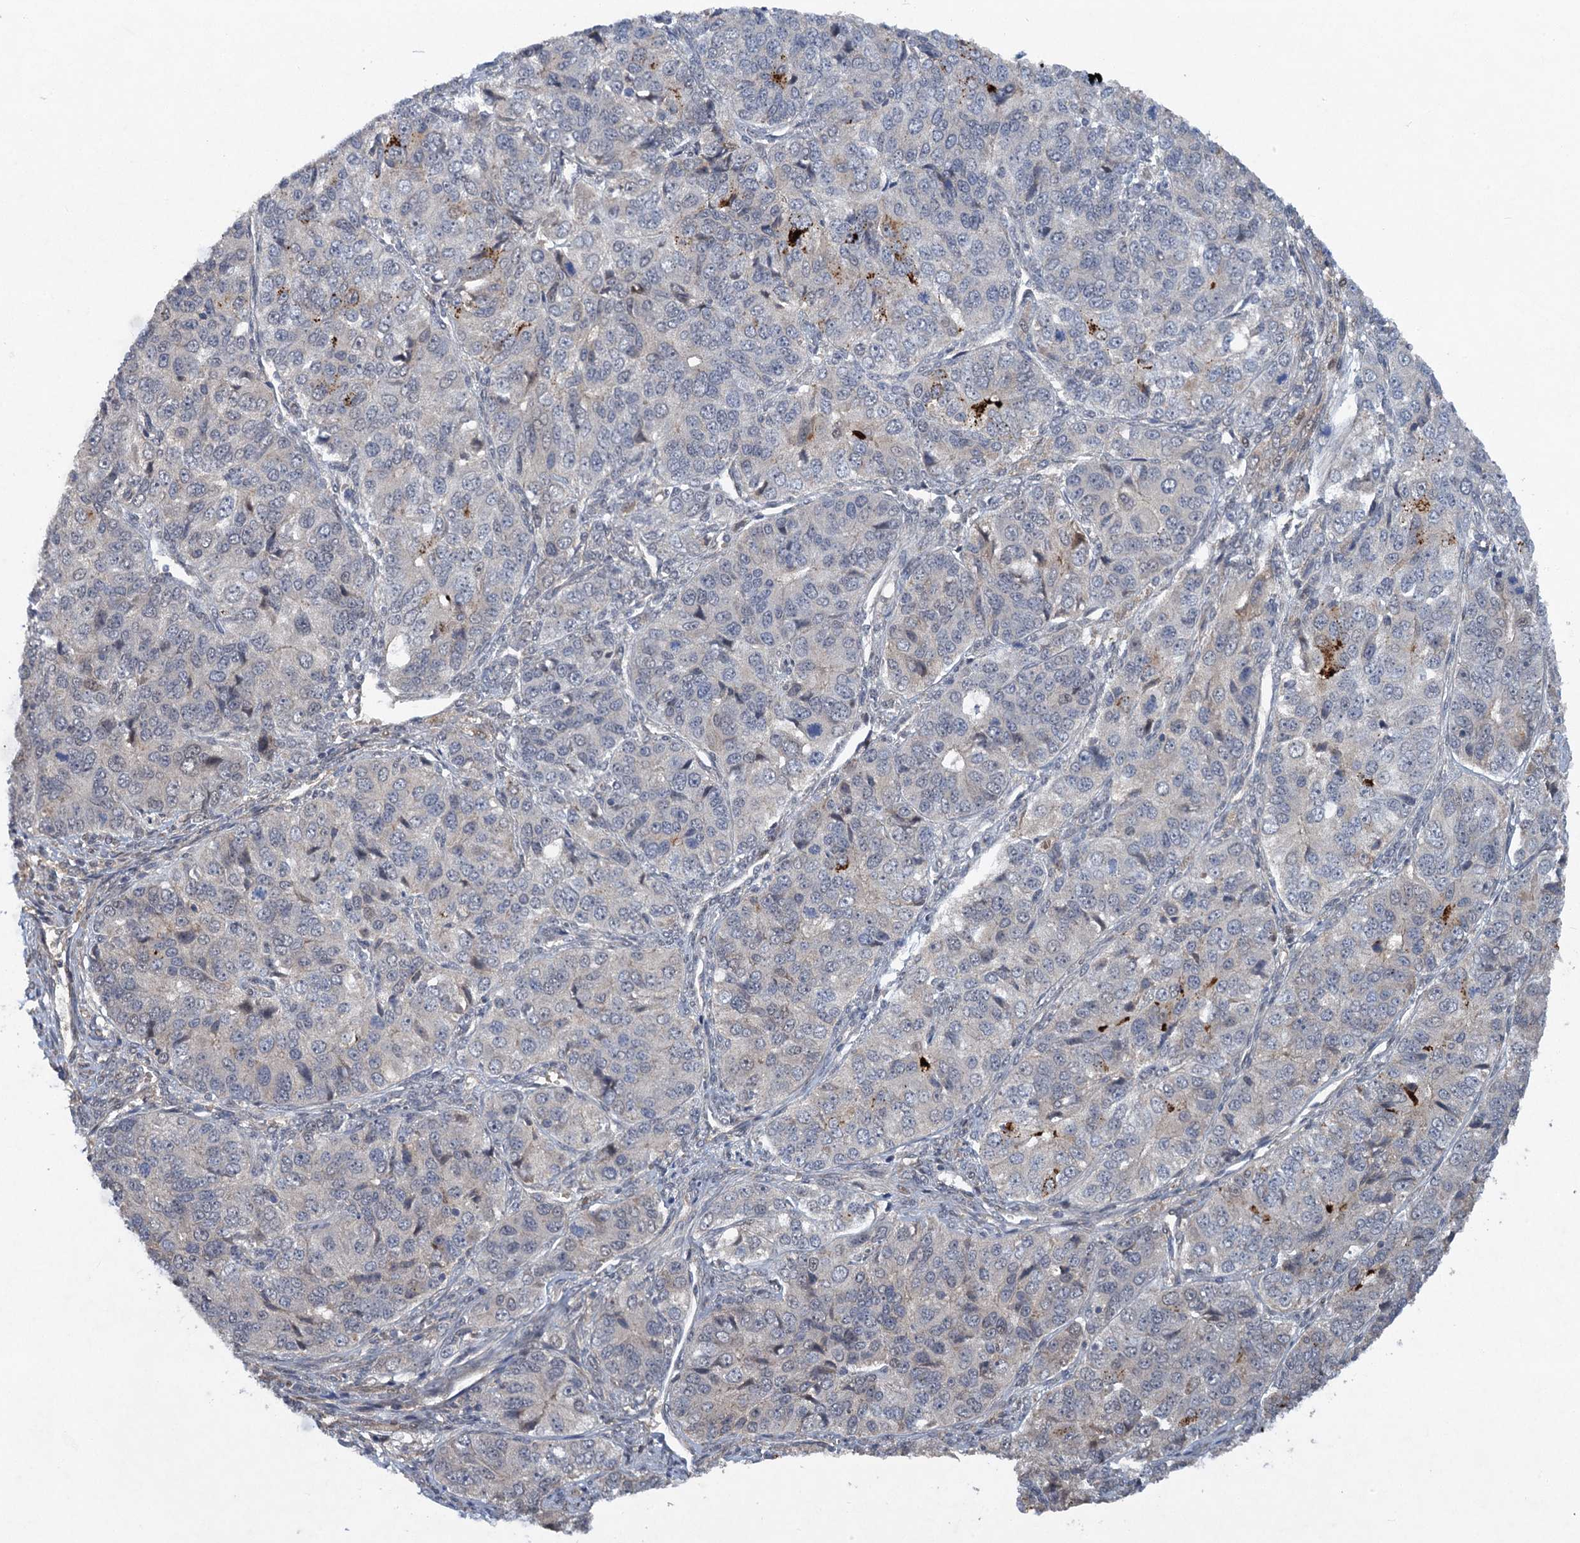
{"staining": {"intensity": "negative", "quantity": "none", "location": "none"}, "tissue": "ovarian cancer", "cell_type": "Tumor cells", "image_type": "cancer", "snomed": [{"axis": "morphology", "description": "Carcinoma, endometroid"}, {"axis": "topography", "description": "Ovary"}], "caption": "Immunohistochemistry (IHC) micrograph of endometroid carcinoma (ovarian) stained for a protein (brown), which exhibits no staining in tumor cells. (DAB (3,3'-diaminobenzidine) immunohistochemistry (IHC), high magnification).", "gene": "NUDT22", "patient": {"sex": "female", "age": 51}}